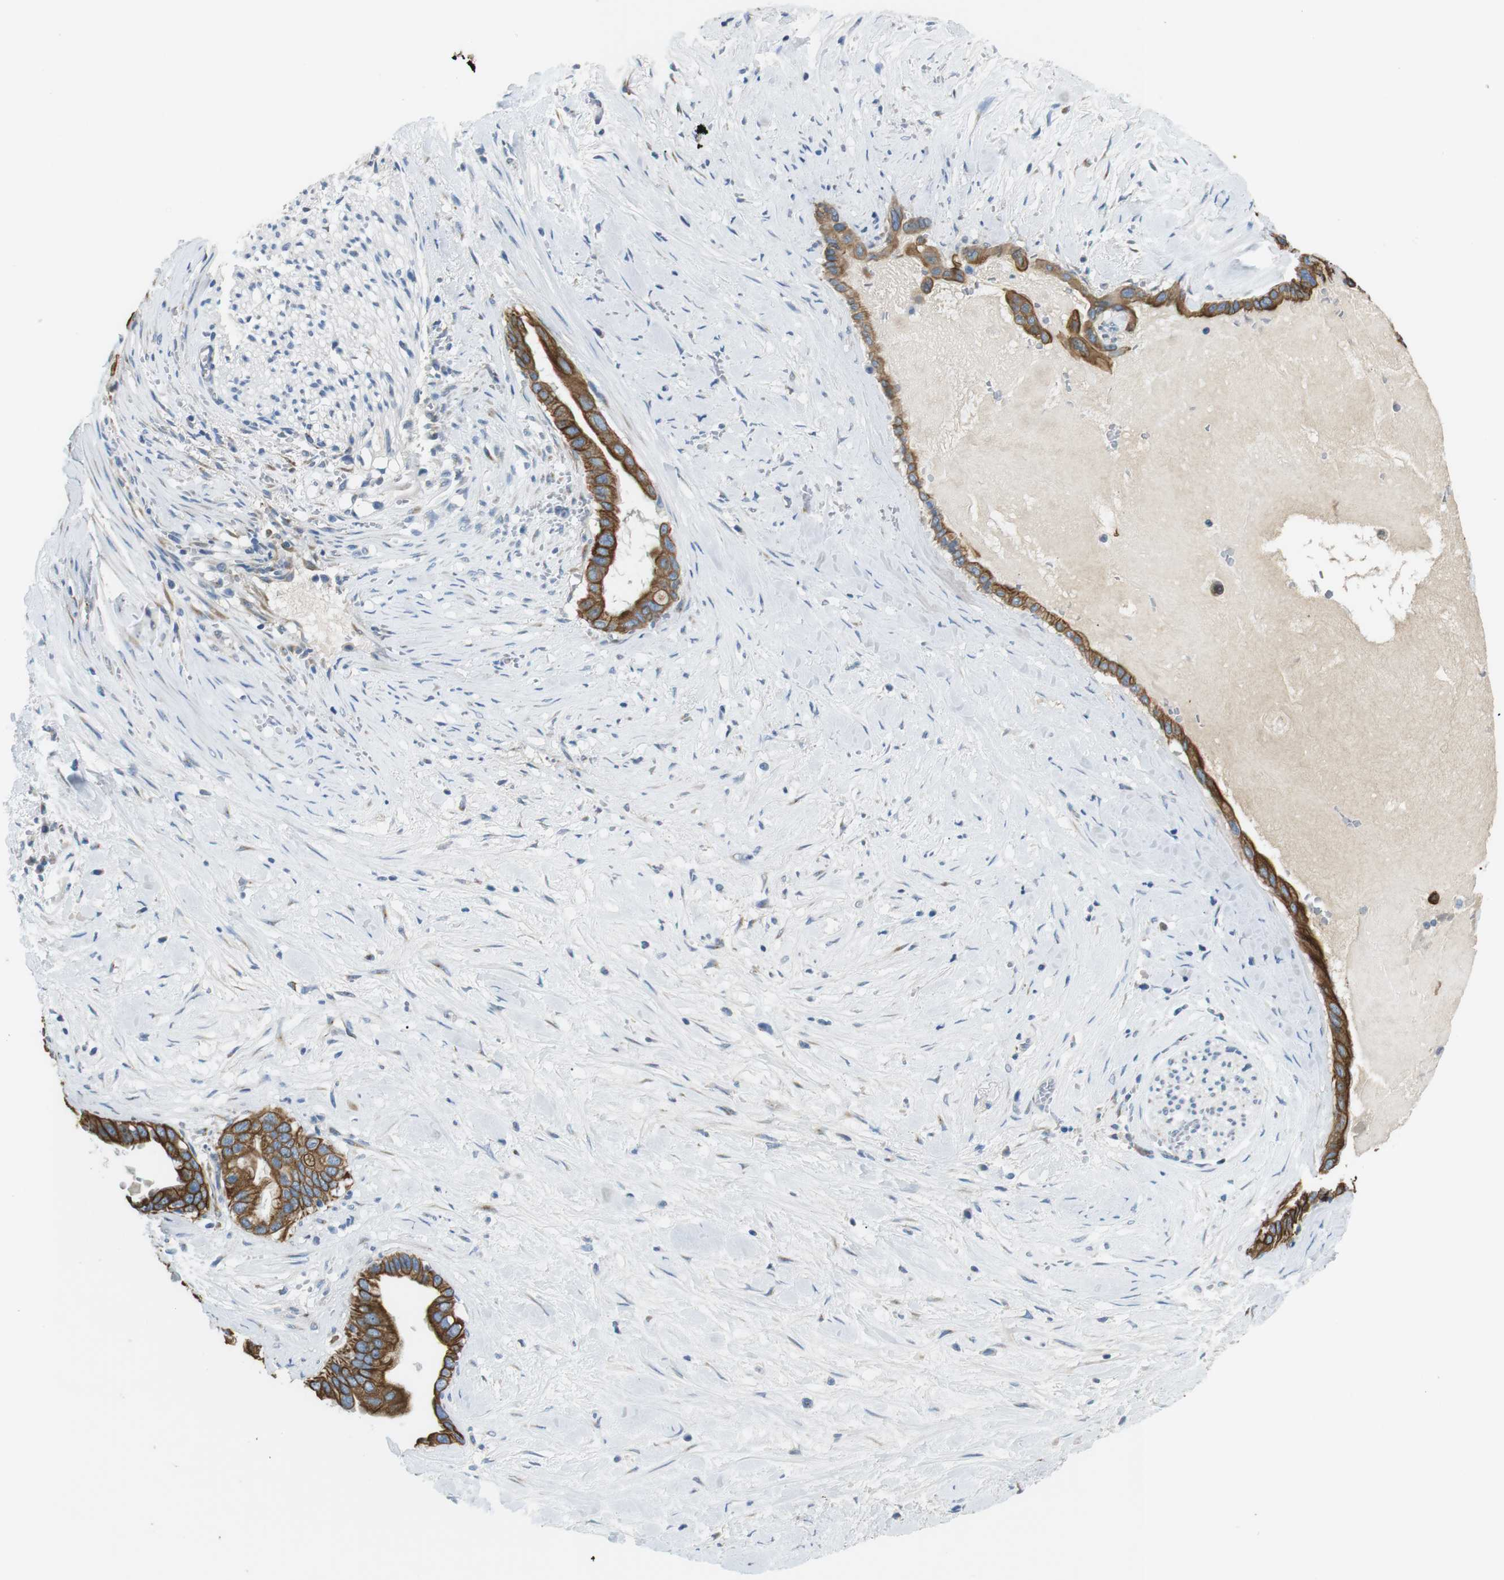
{"staining": {"intensity": "strong", "quantity": ">75%", "location": "cytoplasmic/membranous"}, "tissue": "pancreatic cancer", "cell_type": "Tumor cells", "image_type": "cancer", "snomed": [{"axis": "morphology", "description": "Adenocarcinoma, NOS"}, {"axis": "topography", "description": "Pancreas"}], "caption": "Protein staining of pancreatic adenocarcinoma tissue shows strong cytoplasmic/membranous positivity in about >75% of tumor cells.", "gene": "UNC5CL", "patient": {"sex": "male", "age": 55}}